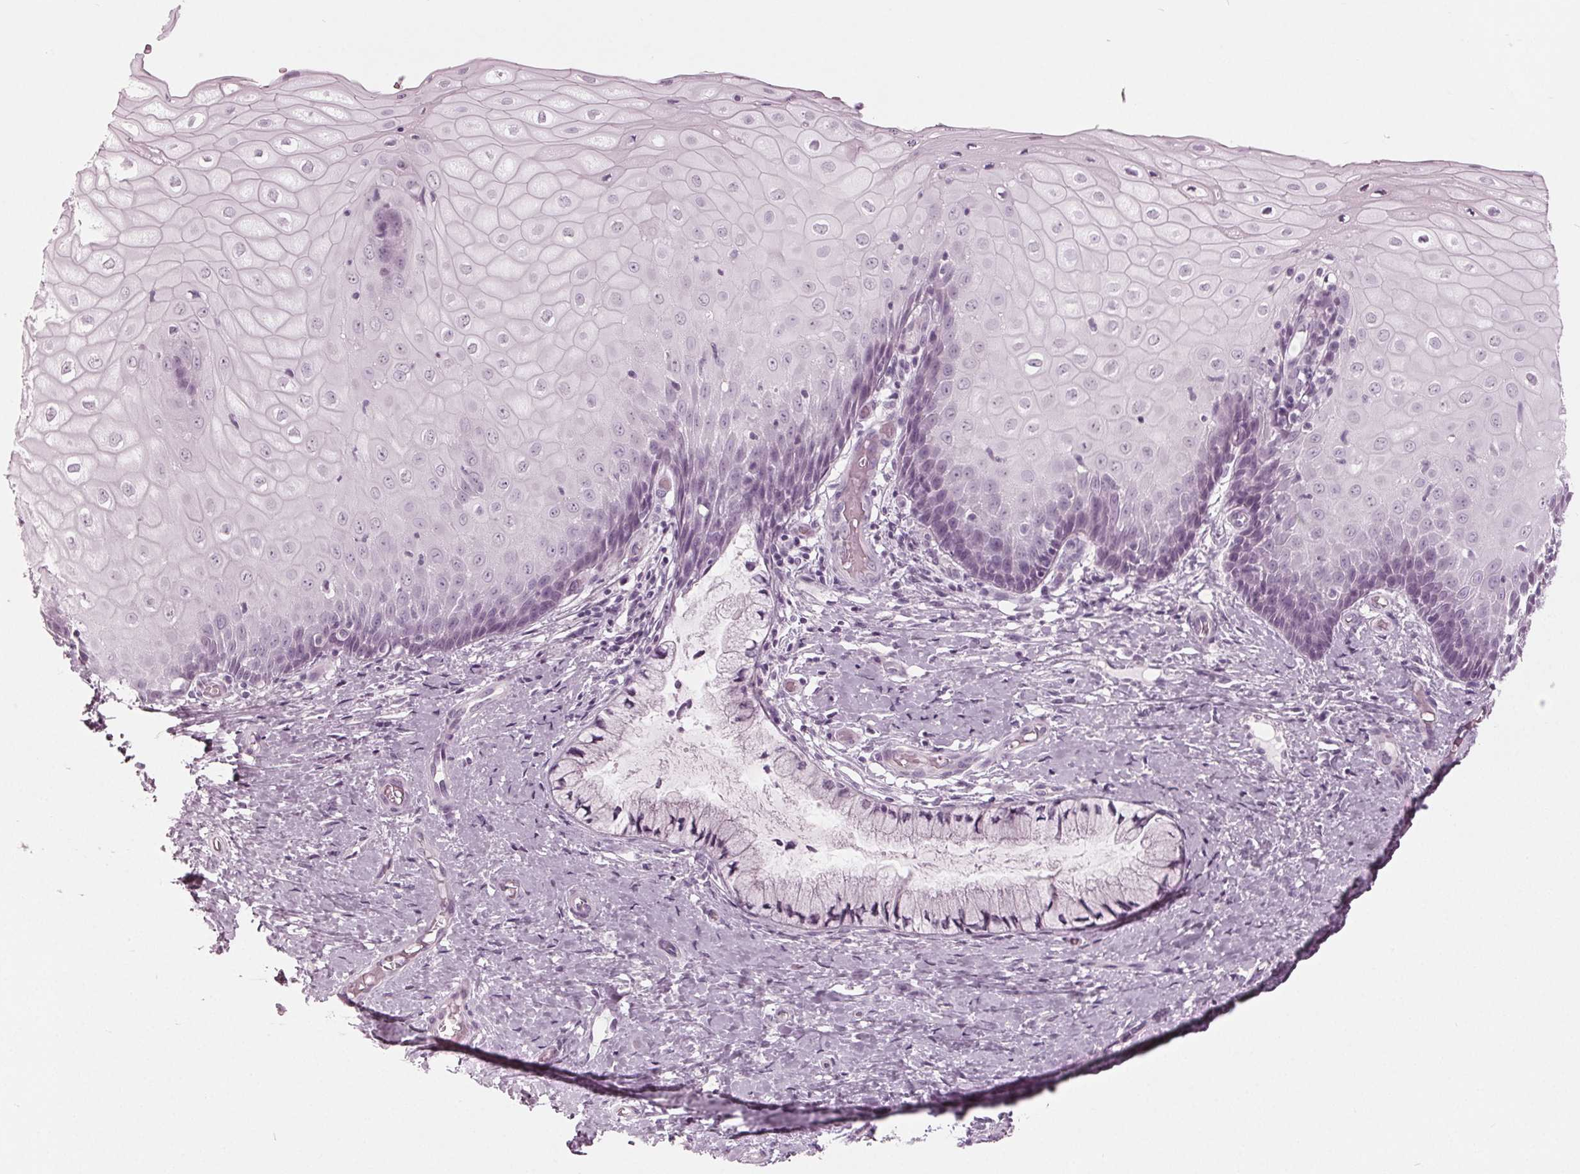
{"staining": {"intensity": "negative", "quantity": "none", "location": "none"}, "tissue": "cervix", "cell_type": "Glandular cells", "image_type": "normal", "snomed": [{"axis": "morphology", "description": "Normal tissue, NOS"}, {"axis": "topography", "description": "Cervix"}], "caption": "This is a histopathology image of immunohistochemistry staining of normal cervix, which shows no expression in glandular cells. The staining was performed using DAB to visualize the protein expression in brown, while the nuclei were stained in blue with hematoxylin (Magnification: 20x).", "gene": "KRT28", "patient": {"sex": "female", "age": 37}}